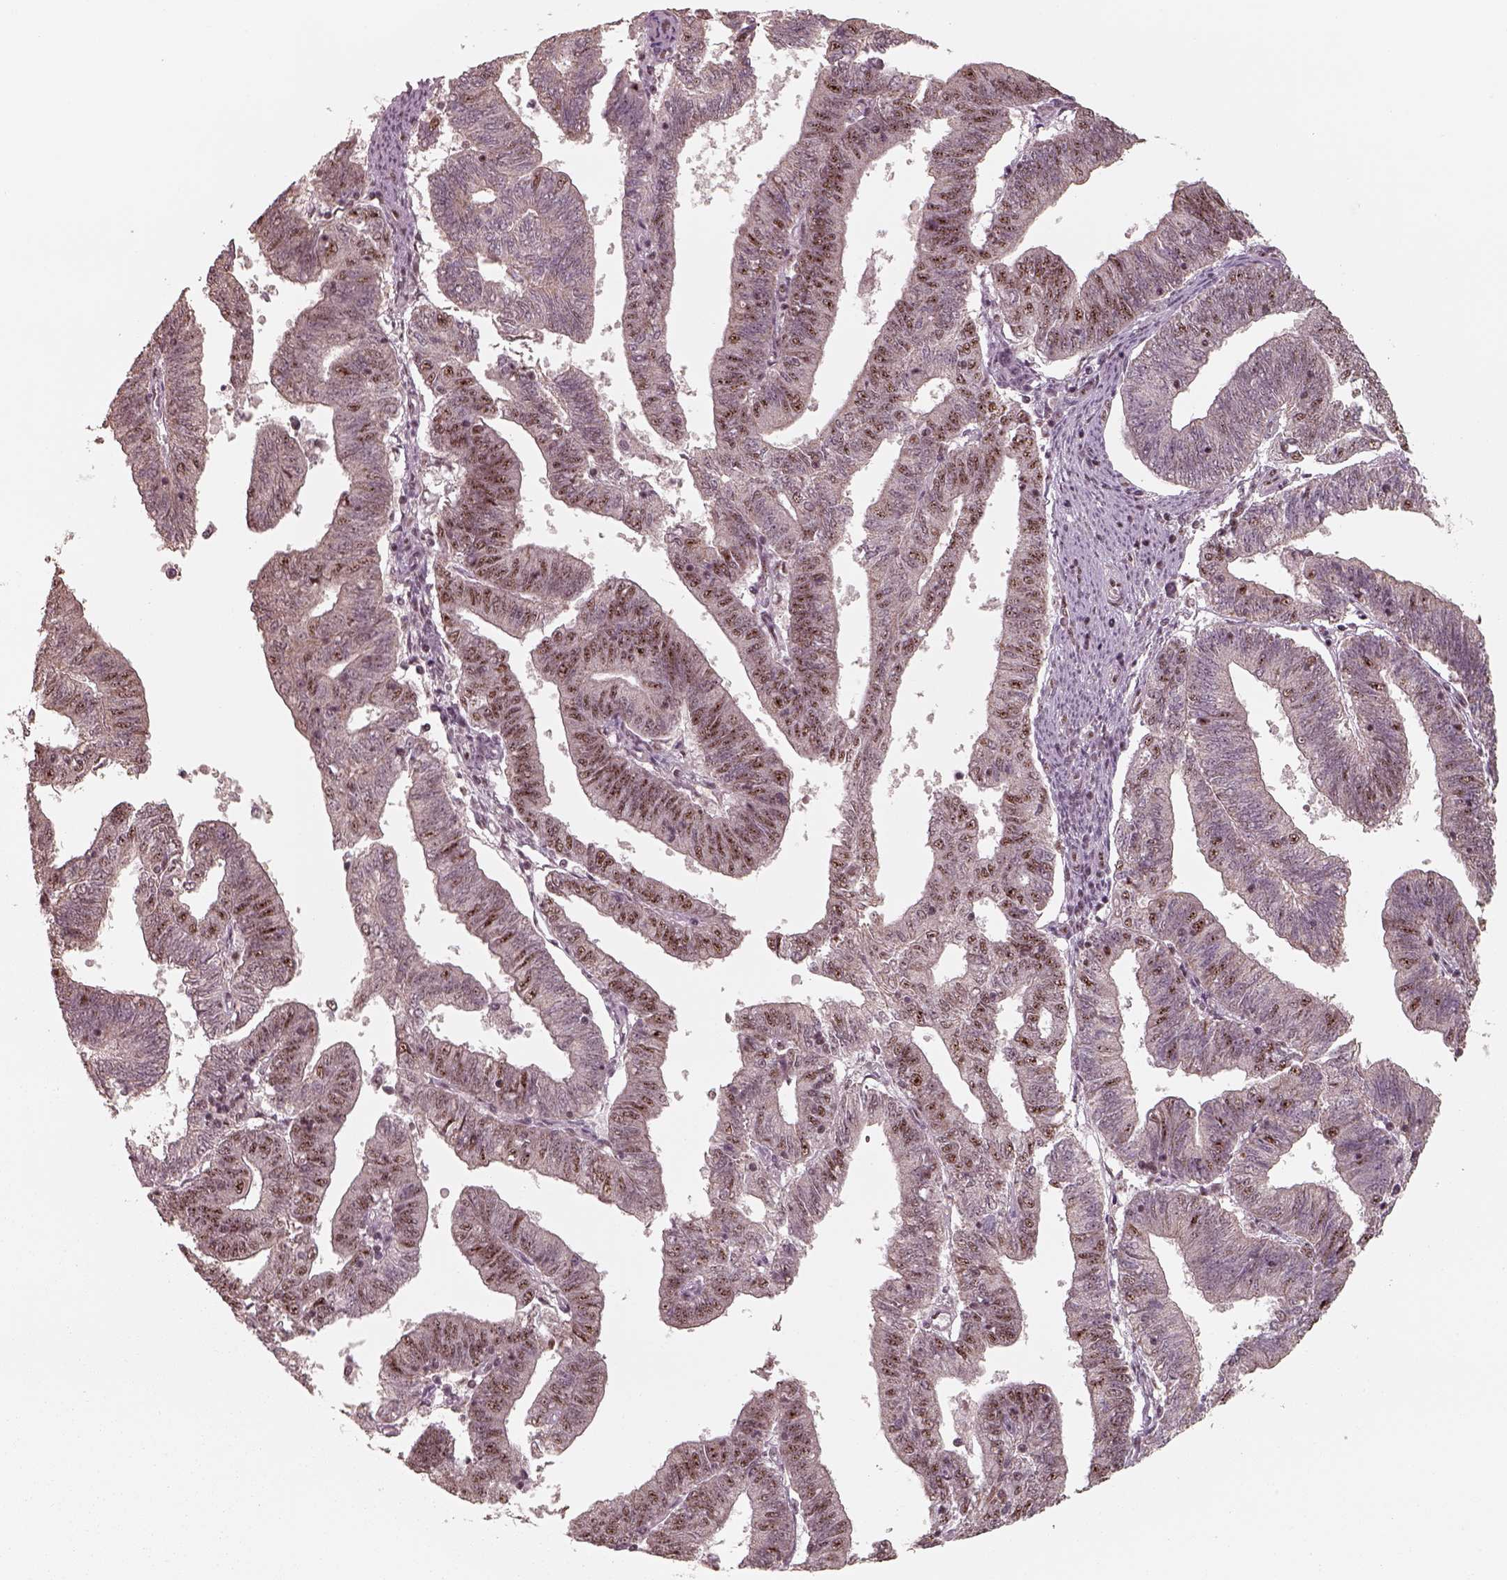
{"staining": {"intensity": "moderate", "quantity": ">75%", "location": "nuclear"}, "tissue": "endometrial cancer", "cell_type": "Tumor cells", "image_type": "cancer", "snomed": [{"axis": "morphology", "description": "Adenocarcinoma, NOS"}, {"axis": "topography", "description": "Endometrium"}], "caption": "Endometrial adenocarcinoma was stained to show a protein in brown. There is medium levels of moderate nuclear expression in about >75% of tumor cells. (IHC, brightfield microscopy, high magnification).", "gene": "ATXN7L3", "patient": {"sex": "female", "age": 82}}